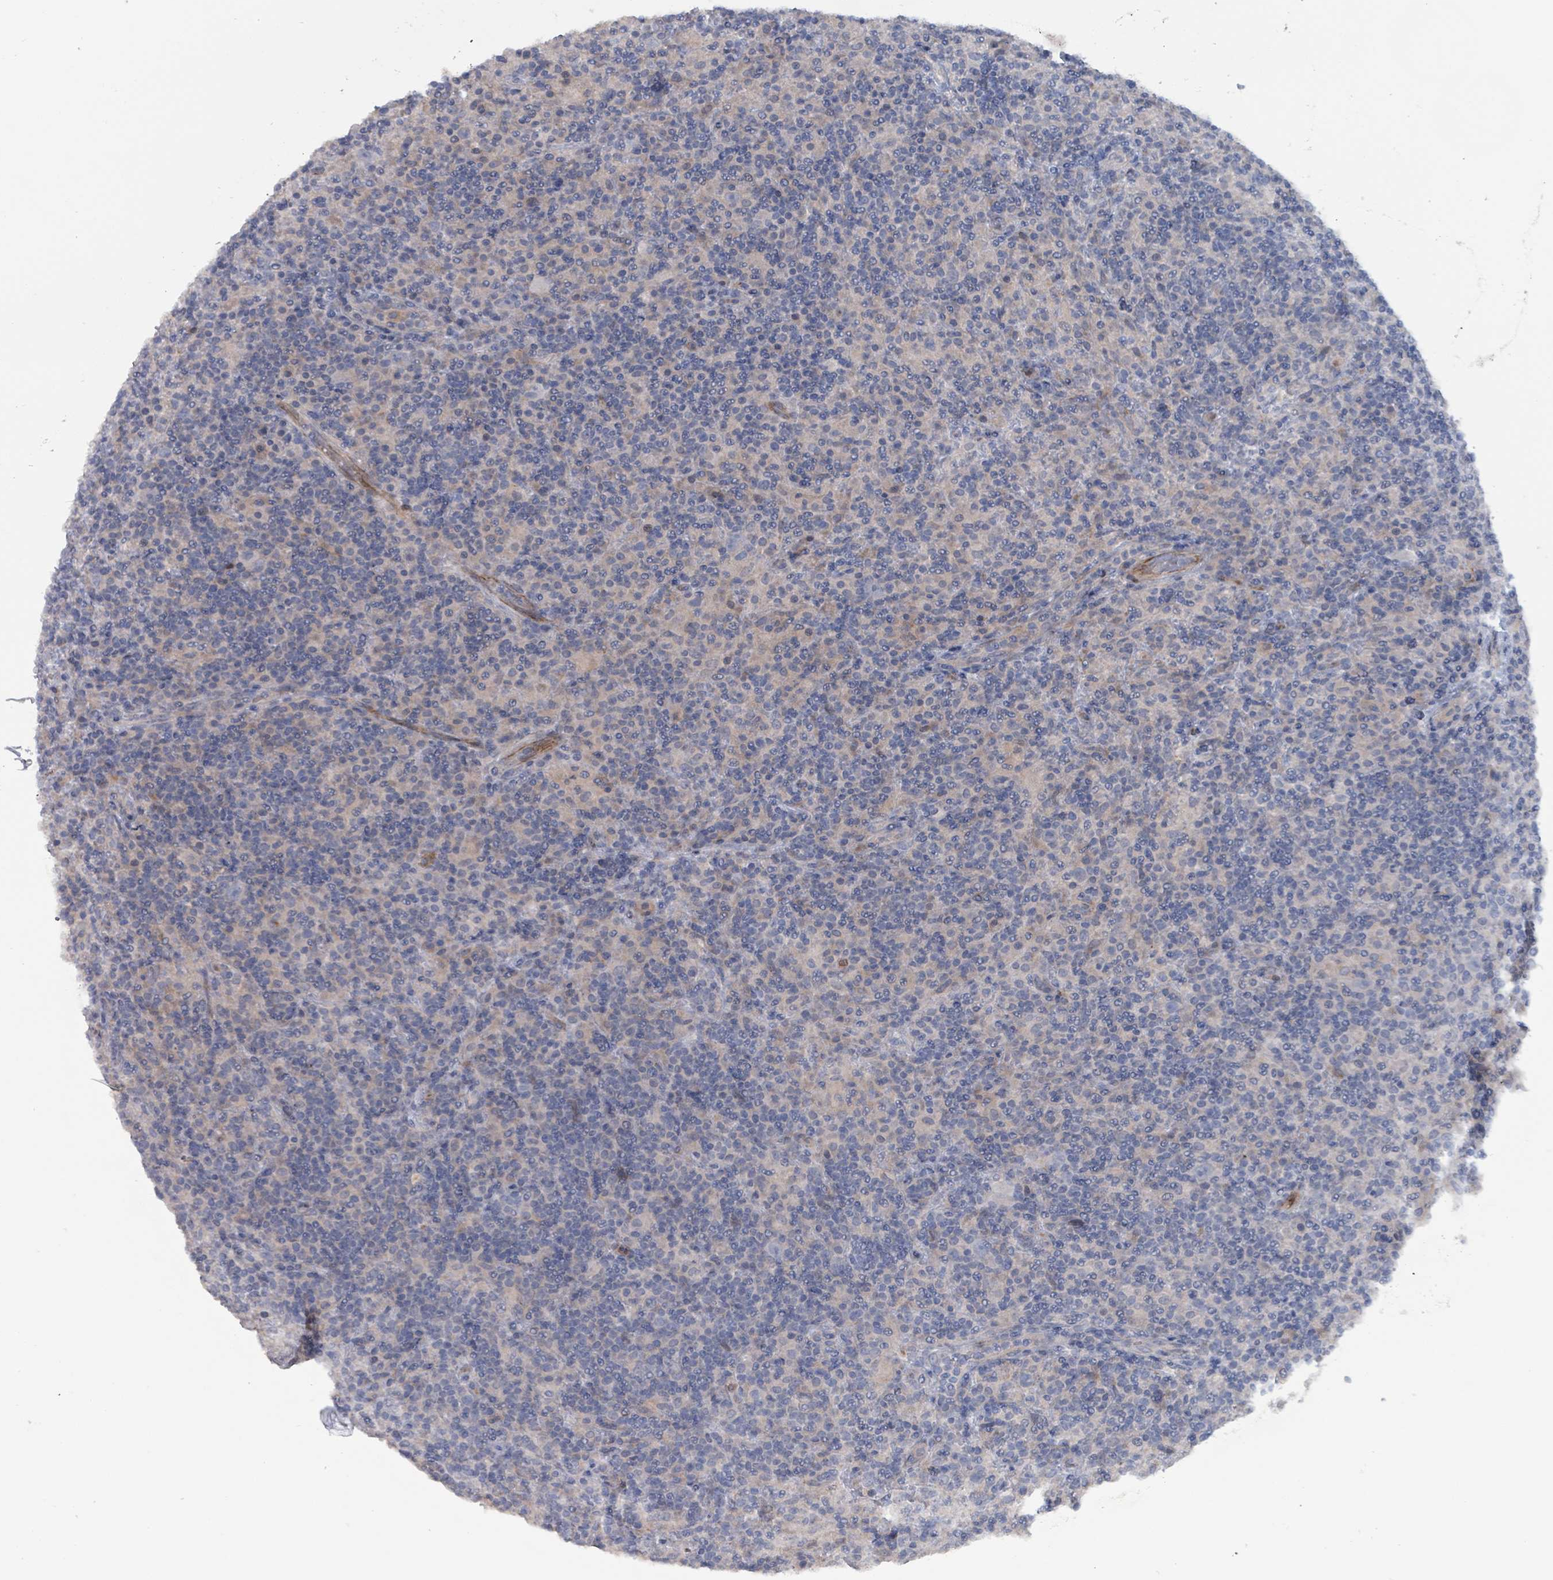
{"staining": {"intensity": "negative", "quantity": "none", "location": "none"}, "tissue": "lymphoma", "cell_type": "Tumor cells", "image_type": "cancer", "snomed": [{"axis": "morphology", "description": "Hodgkin's disease, NOS"}, {"axis": "topography", "description": "Lymph node"}], "caption": "DAB (3,3'-diaminobenzidine) immunohistochemical staining of human lymphoma shows no significant expression in tumor cells.", "gene": "TAAR5", "patient": {"sex": "male", "age": 70}}